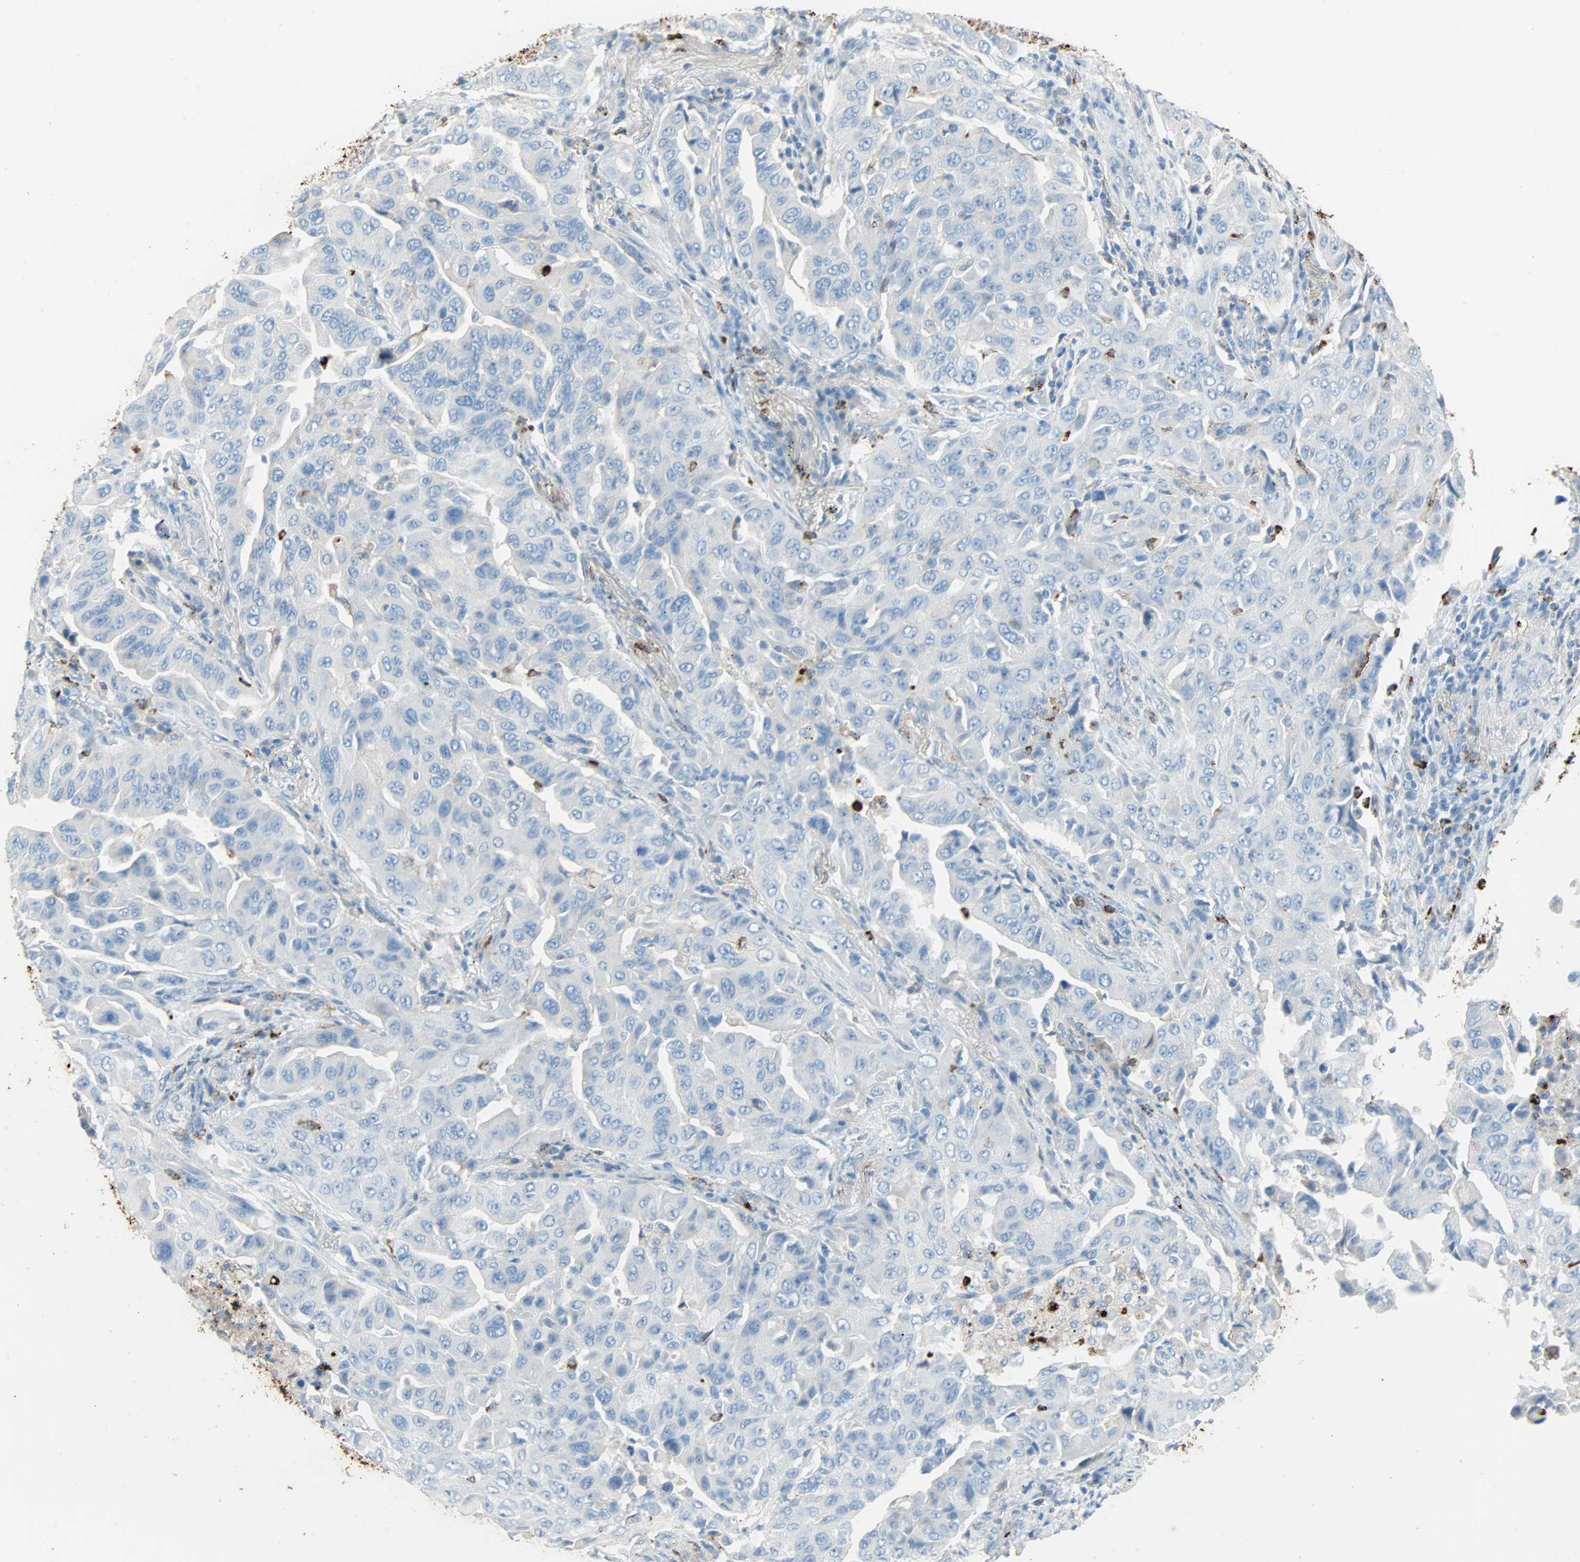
{"staining": {"intensity": "negative", "quantity": "none", "location": "none"}, "tissue": "lung cancer", "cell_type": "Tumor cells", "image_type": "cancer", "snomed": [{"axis": "morphology", "description": "Adenocarcinoma, NOS"}, {"axis": "topography", "description": "Lung"}], "caption": "Immunohistochemistry of lung cancer demonstrates no staining in tumor cells. Nuclei are stained in blue.", "gene": "CLEC4A", "patient": {"sex": "female", "age": 65}}